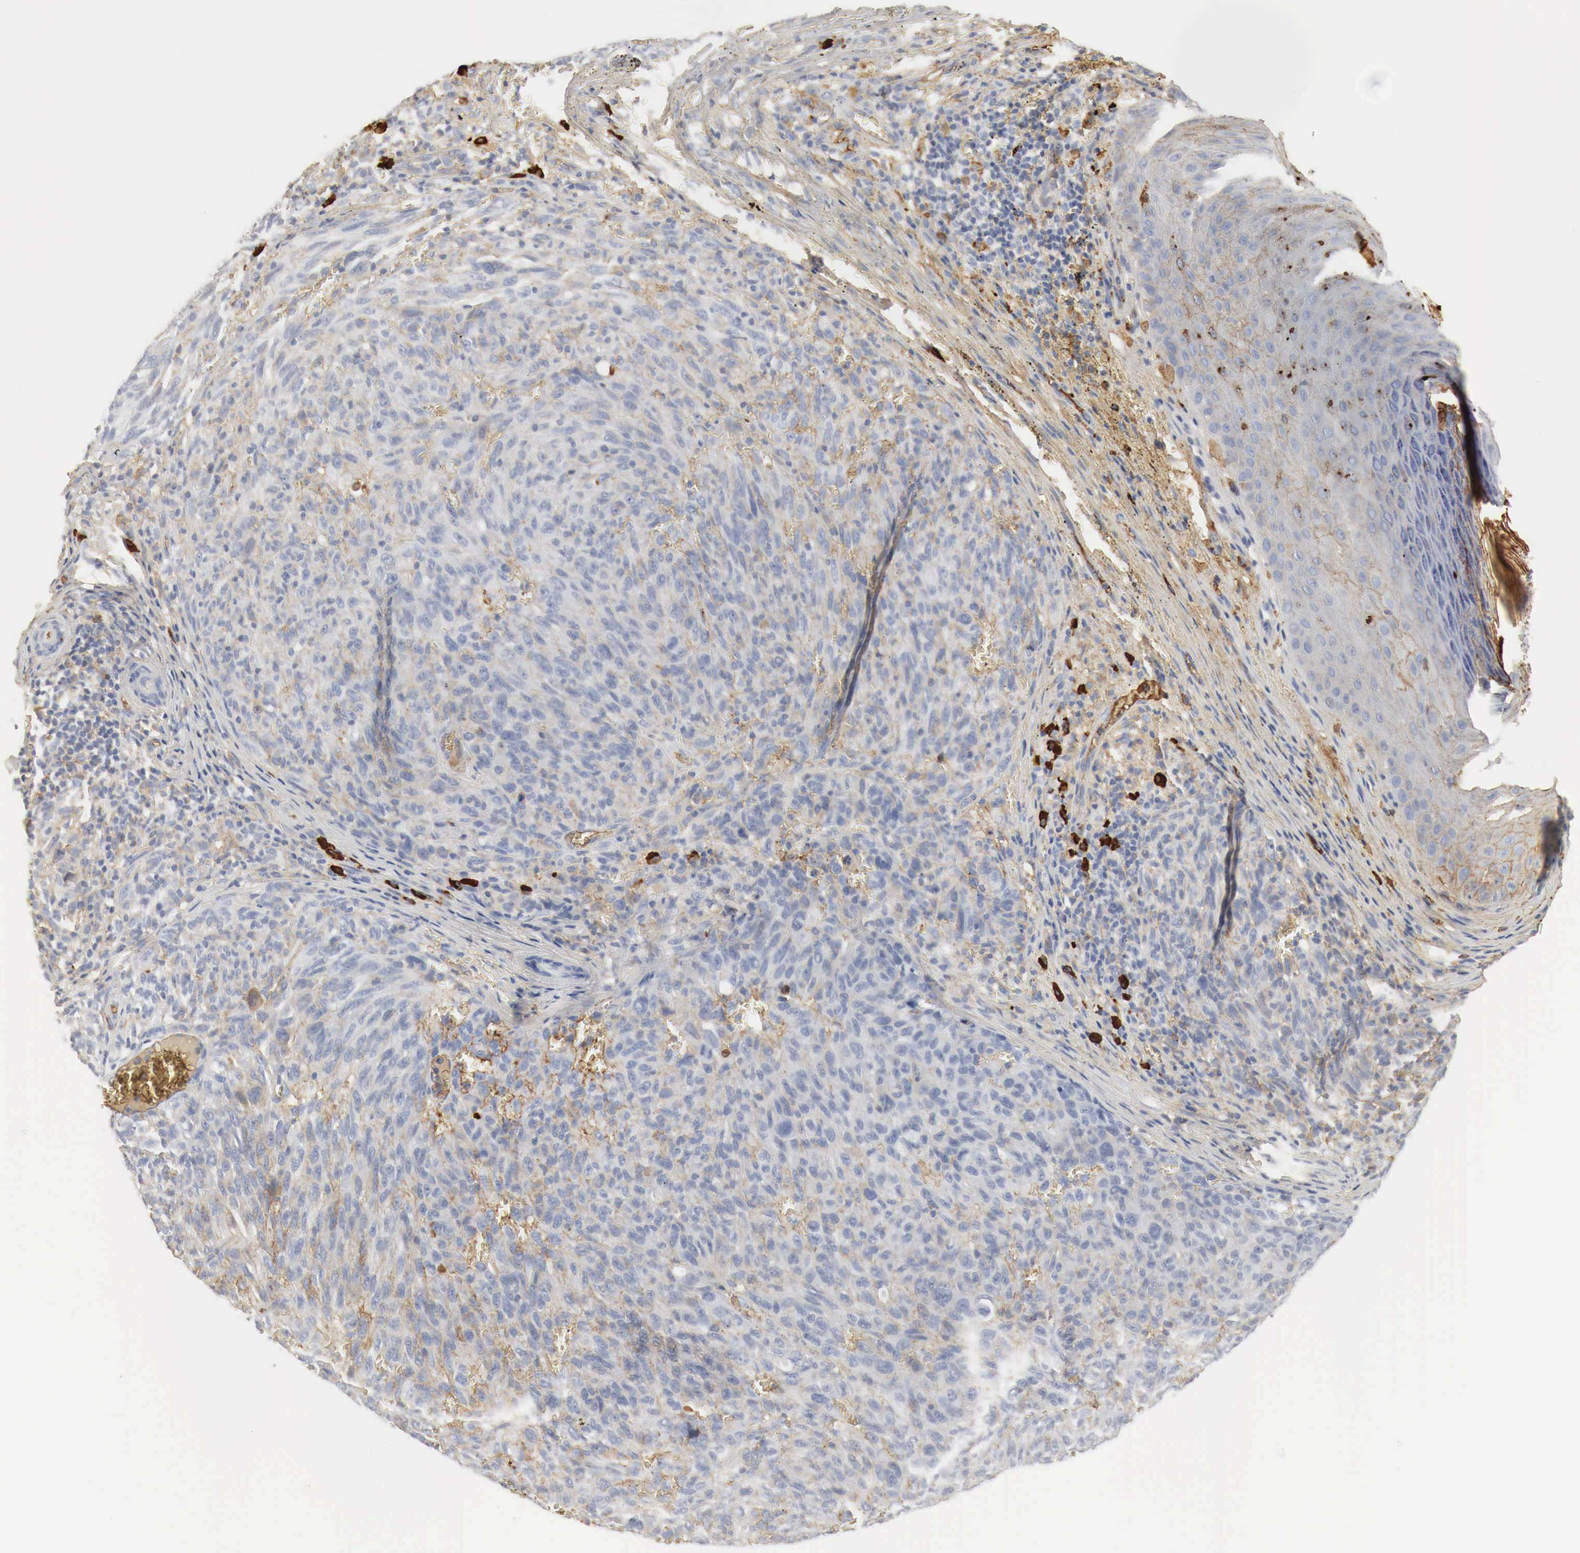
{"staining": {"intensity": "weak", "quantity": "<25%", "location": "cytoplasmic/membranous"}, "tissue": "melanoma", "cell_type": "Tumor cells", "image_type": "cancer", "snomed": [{"axis": "morphology", "description": "Malignant melanoma, NOS"}, {"axis": "topography", "description": "Skin"}], "caption": "DAB immunohistochemical staining of melanoma demonstrates no significant expression in tumor cells.", "gene": "IGLC3", "patient": {"sex": "male", "age": 76}}